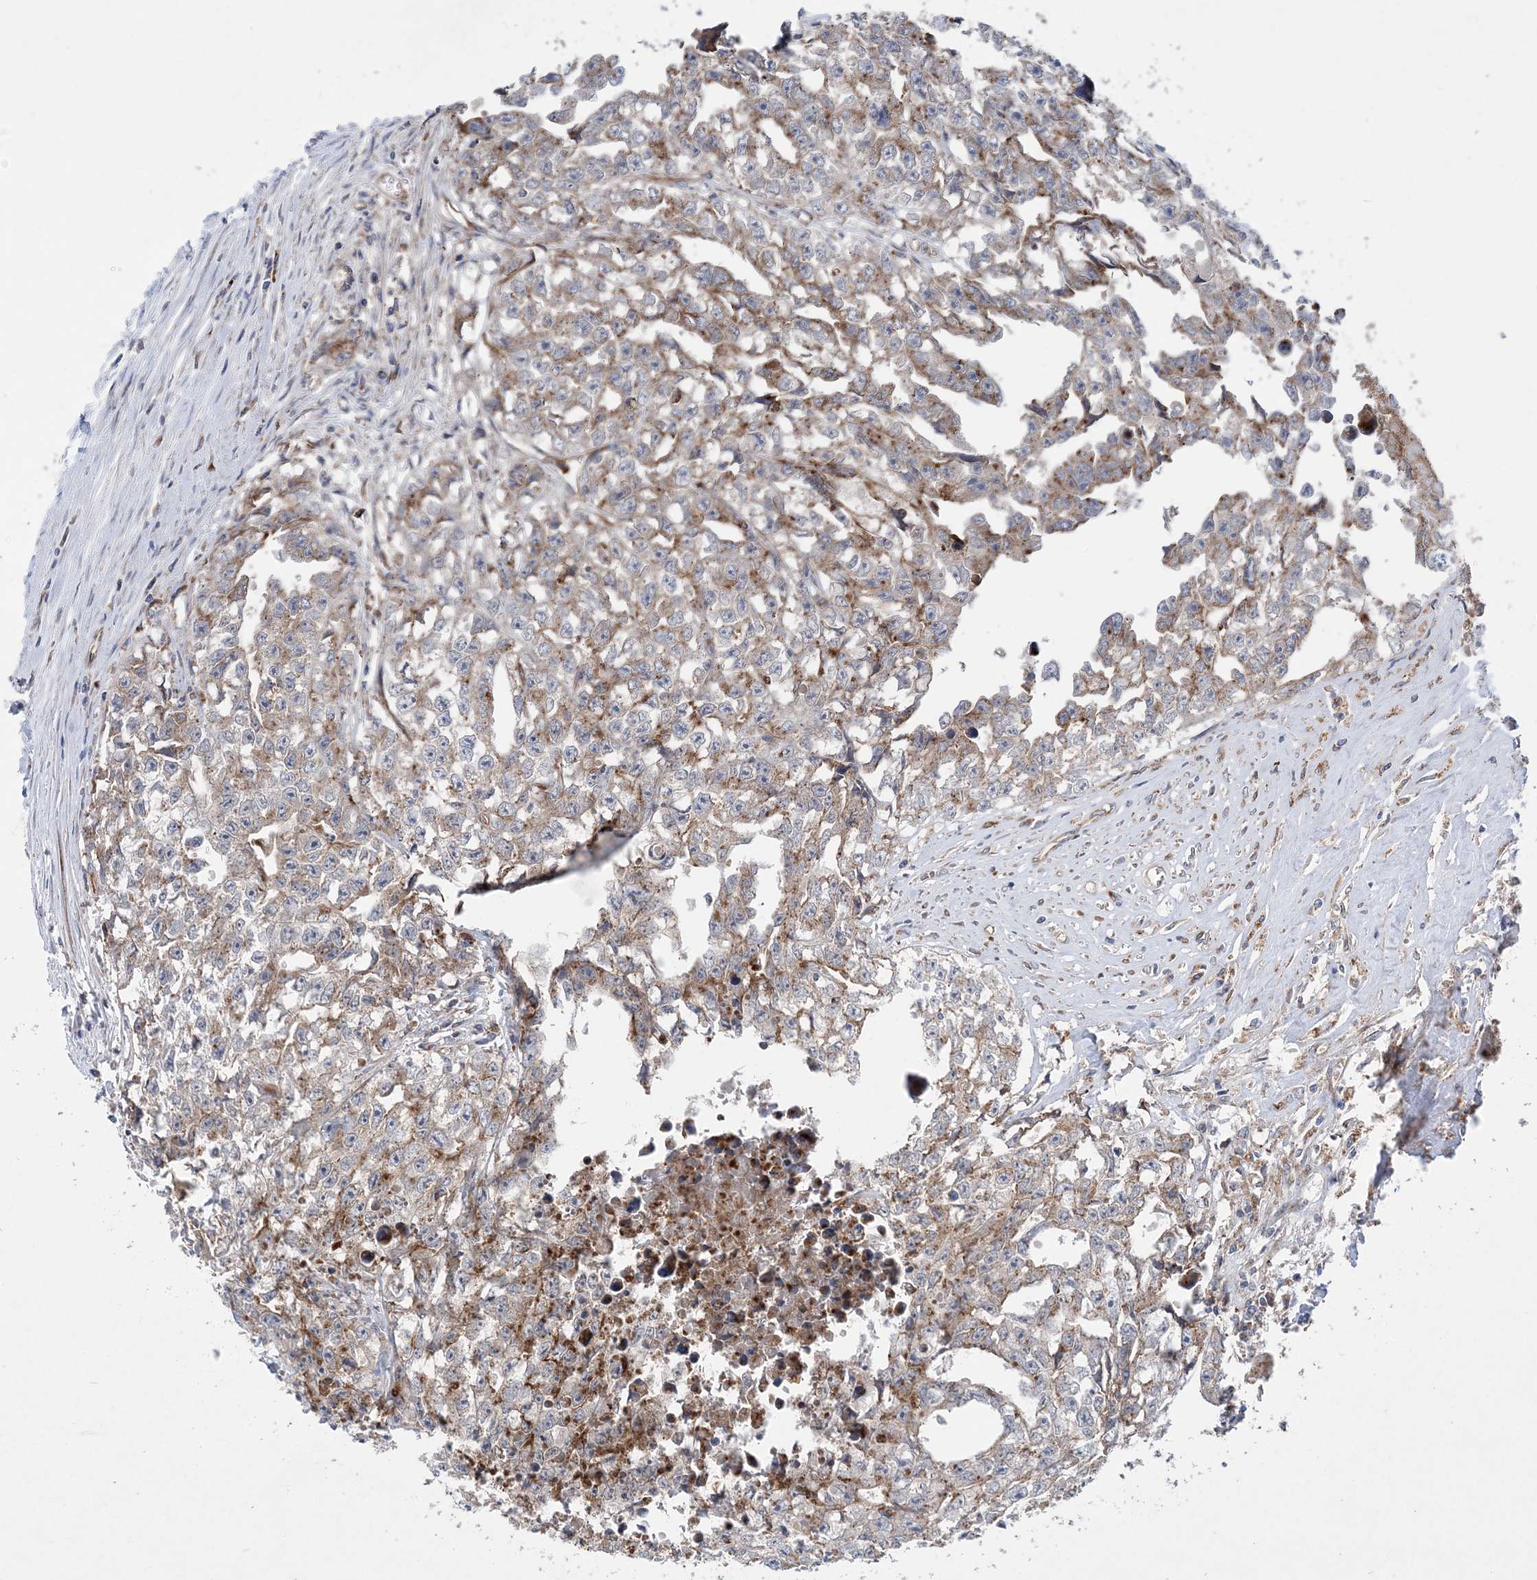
{"staining": {"intensity": "weak", "quantity": "<25%", "location": "cytoplasmic/membranous"}, "tissue": "testis cancer", "cell_type": "Tumor cells", "image_type": "cancer", "snomed": [{"axis": "morphology", "description": "Seminoma, NOS"}, {"axis": "morphology", "description": "Carcinoma, Embryonal, NOS"}, {"axis": "topography", "description": "Testis"}], "caption": "The photomicrograph shows no staining of tumor cells in testis embryonal carcinoma.", "gene": "PTTG1IP", "patient": {"sex": "male", "age": 43}}